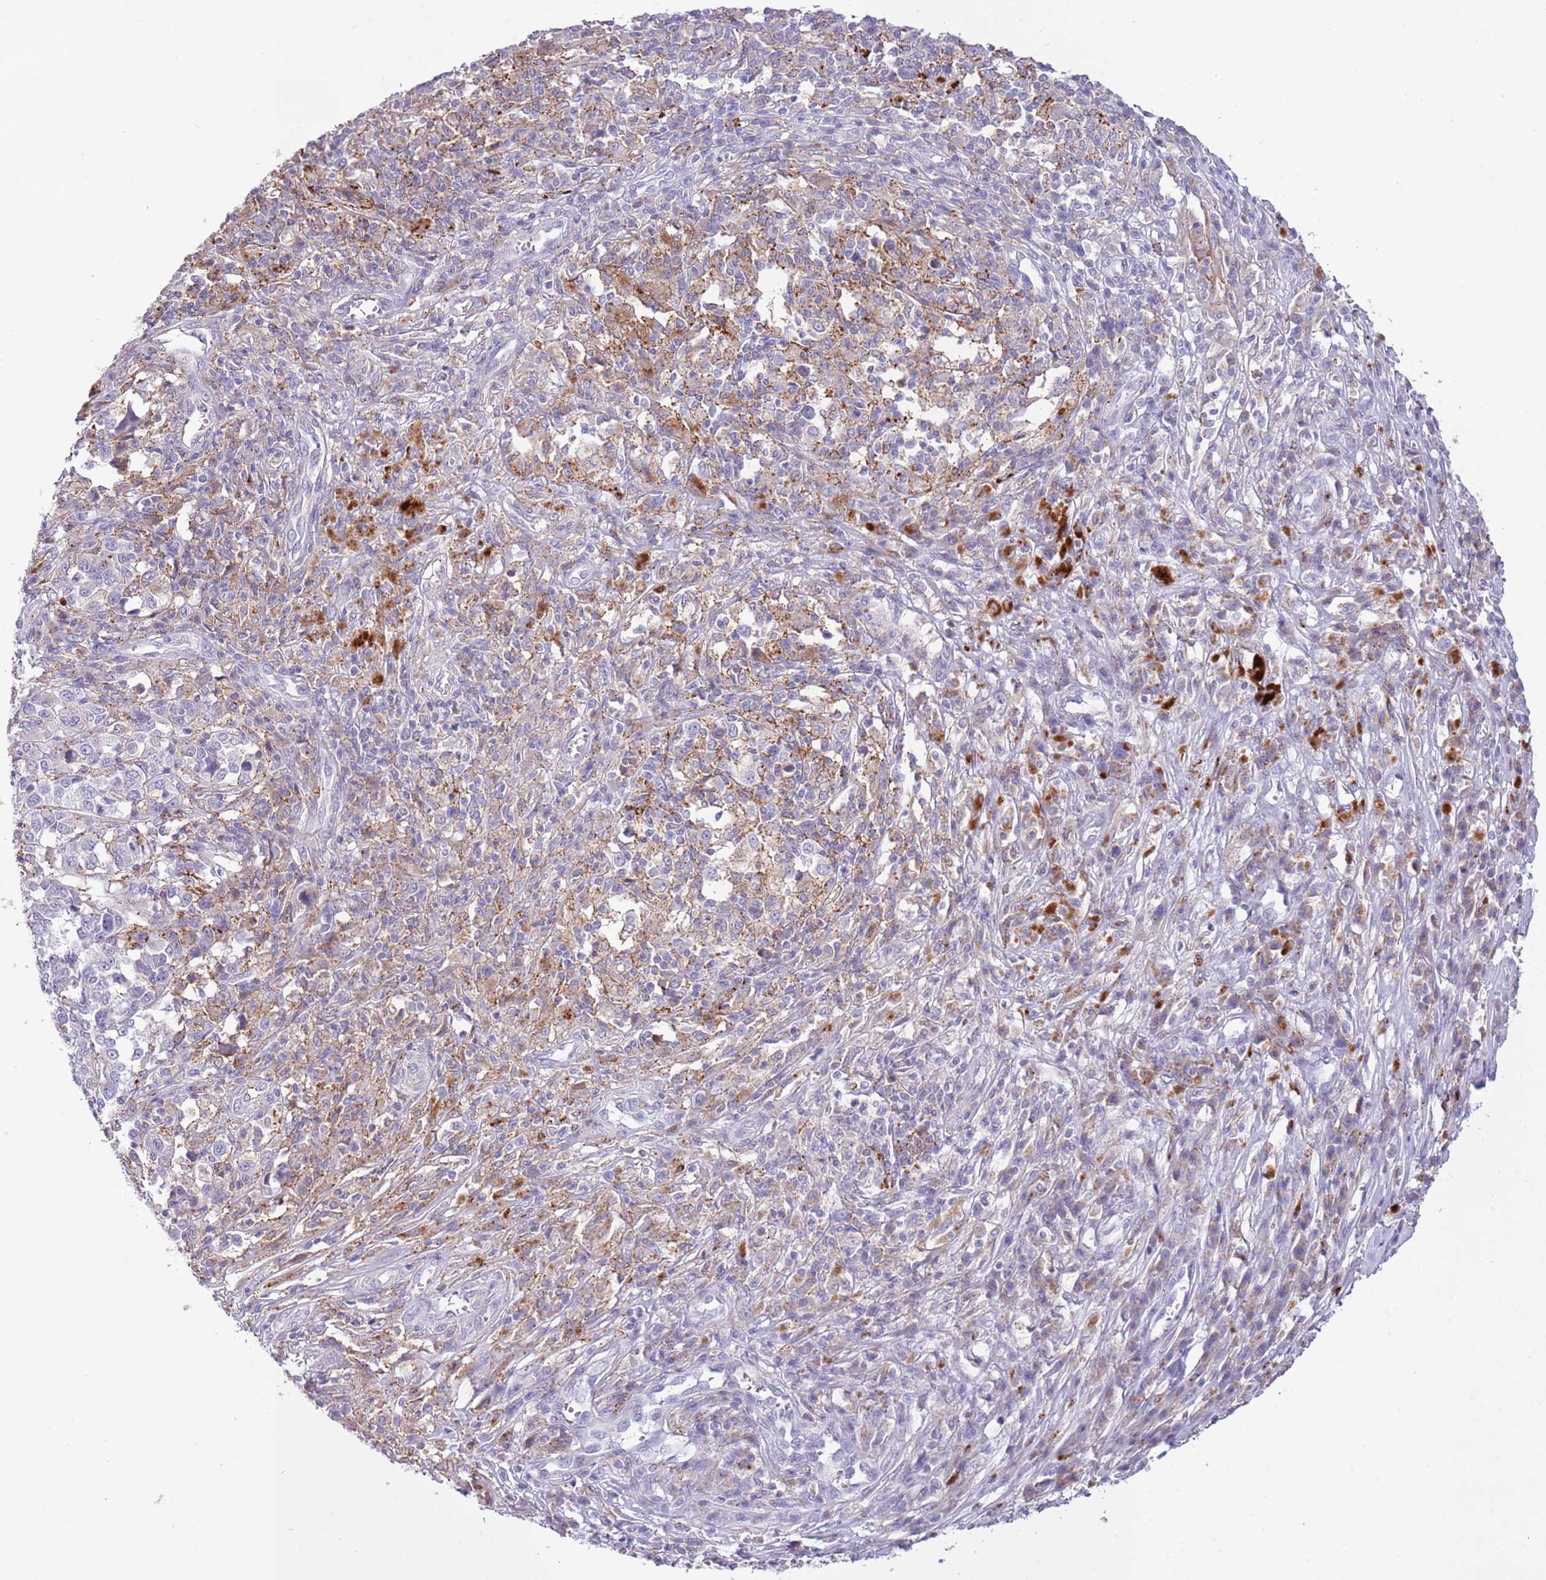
{"staining": {"intensity": "moderate", "quantity": "25%-75%", "location": "cytoplasmic/membranous"}, "tissue": "melanoma", "cell_type": "Tumor cells", "image_type": "cancer", "snomed": [{"axis": "morphology", "description": "Malignant melanoma, Metastatic site"}, {"axis": "topography", "description": "Lymph node"}], "caption": "IHC histopathology image of neoplastic tissue: human melanoma stained using IHC exhibits medium levels of moderate protein expression localized specifically in the cytoplasmic/membranous of tumor cells, appearing as a cytoplasmic/membranous brown color.", "gene": "ABHD17A", "patient": {"sex": "male", "age": 44}}